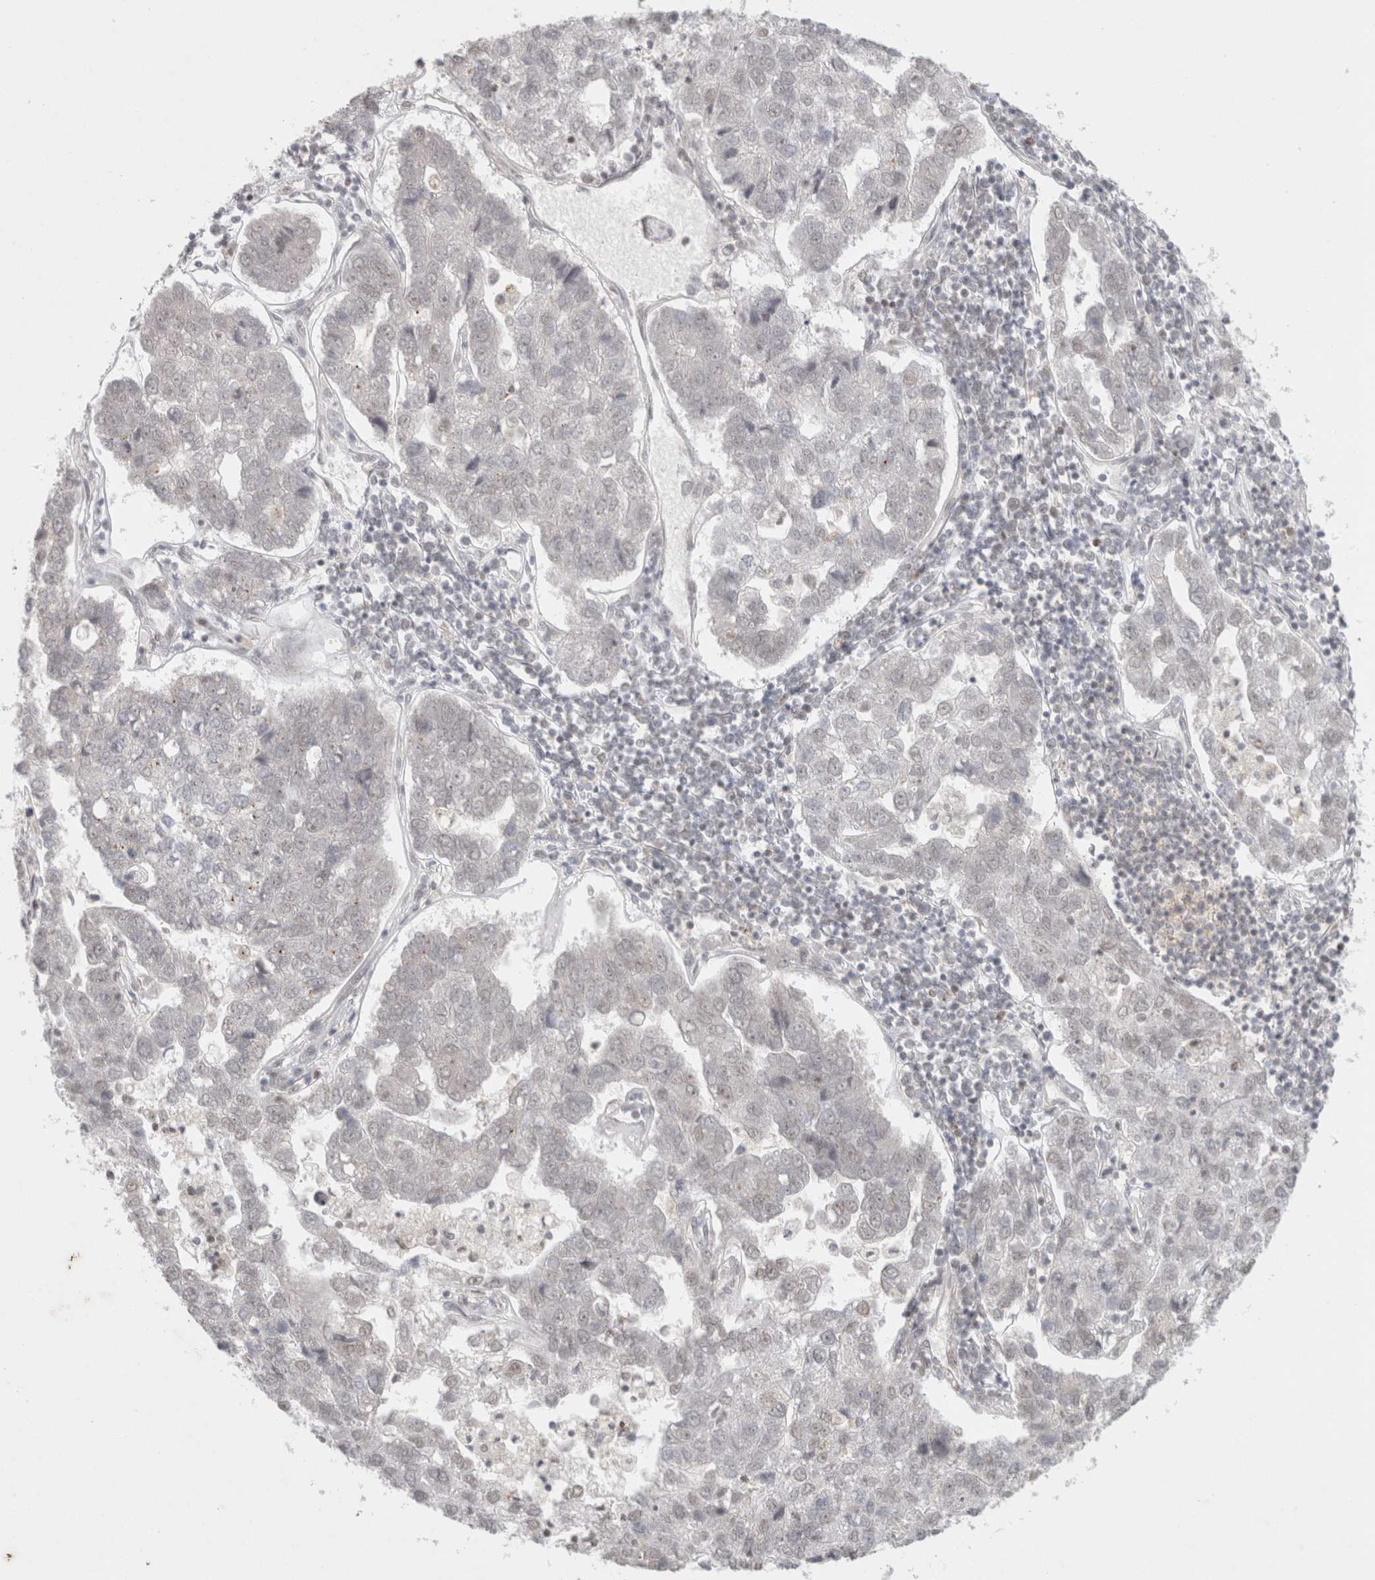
{"staining": {"intensity": "negative", "quantity": "none", "location": "none"}, "tissue": "pancreatic cancer", "cell_type": "Tumor cells", "image_type": "cancer", "snomed": [{"axis": "morphology", "description": "Adenocarcinoma, NOS"}, {"axis": "topography", "description": "Pancreas"}], "caption": "Protein analysis of adenocarcinoma (pancreatic) shows no significant positivity in tumor cells.", "gene": "FBXO42", "patient": {"sex": "female", "age": 61}}